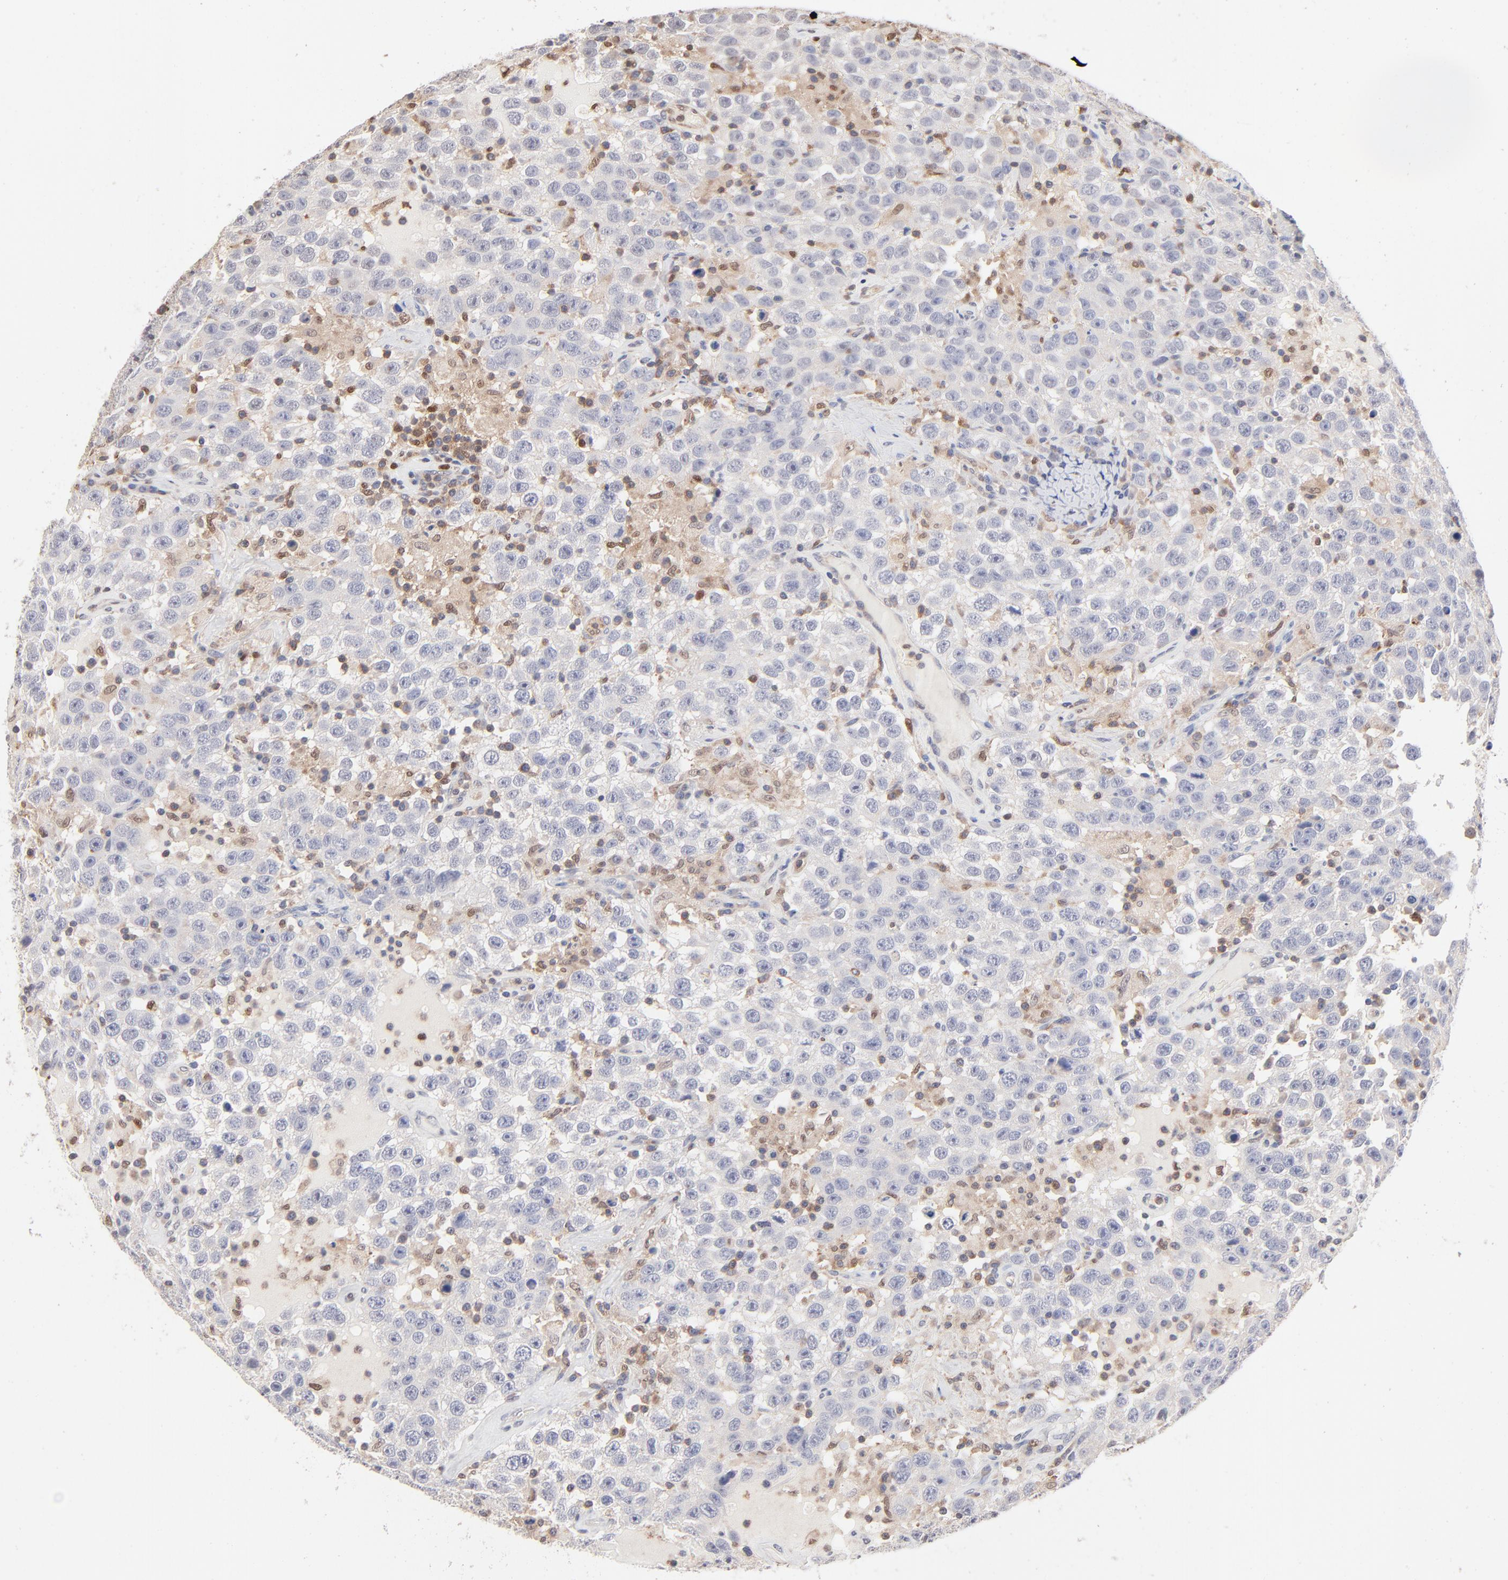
{"staining": {"intensity": "negative", "quantity": "none", "location": "none"}, "tissue": "testis cancer", "cell_type": "Tumor cells", "image_type": "cancer", "snomed": [{"axis": "morphology", "description": "Seminoma, NOS"}, {"axis": "topography", "description": "Testis"}], "caption": "An immunohistochemistry (IHC) micrograph of testis cancer is shown. There is no staining in tumor cells of testis cancer.", "gene": "ARHGEF6", "patient": {"sex": "male", "age": 41}}